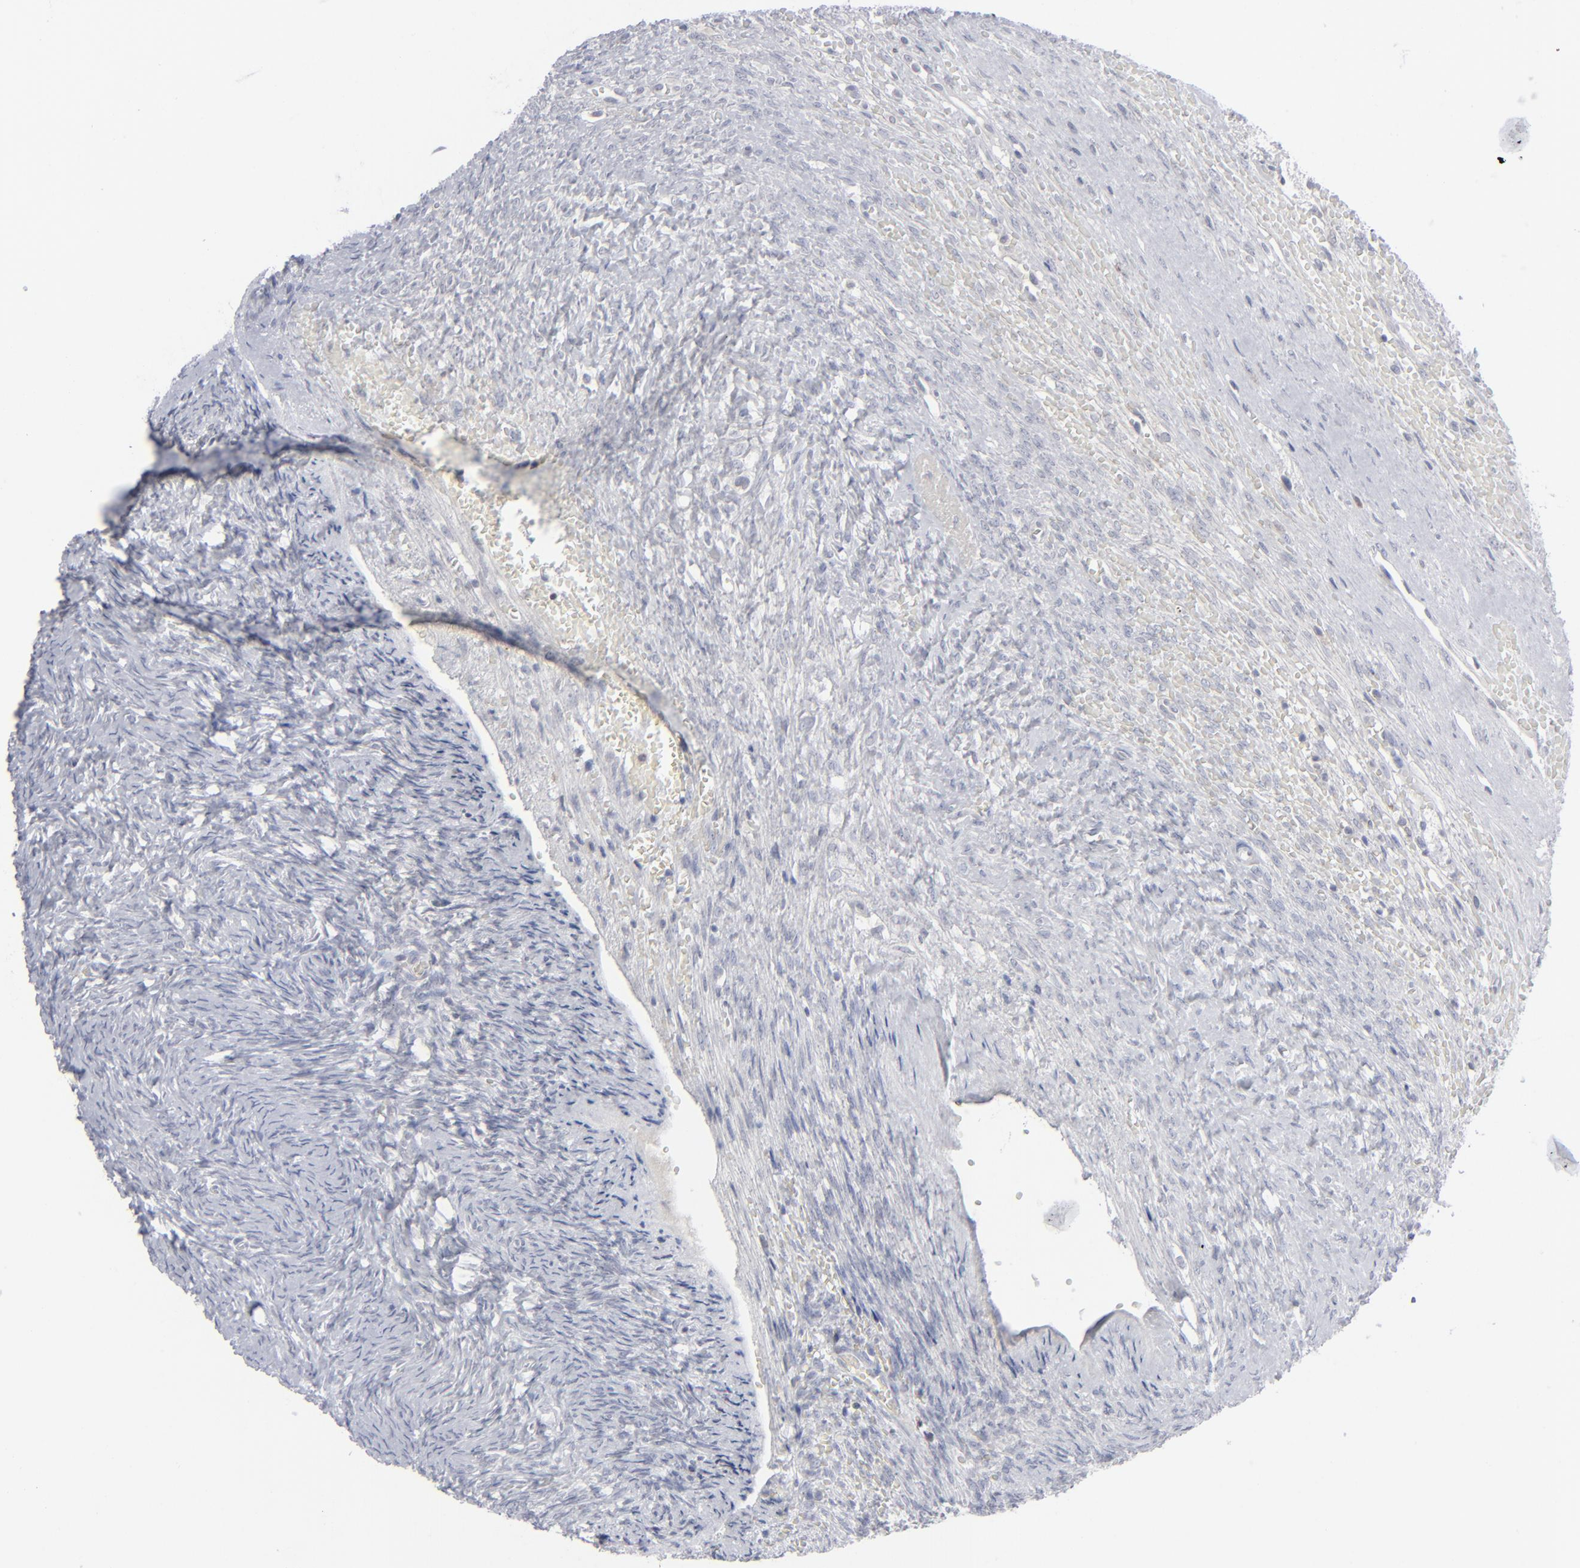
{"staining": {"intensity": "negative", "quantity": "none", "location": "none"}, "tissue": "ovary", "cell_type": "Follicle cells", "image_type": "normal", "snomed": [{"axis": "morphology", "description": "Normal tissue, NOS"}, {"axis": "topography", "description": "Ovary"}], "caption": "Human ovary stained for a protein using IHC demonstrates no staining in follicle cells.", "gene": "NUP88", "patient": {"sex": "female", "age": 56}}